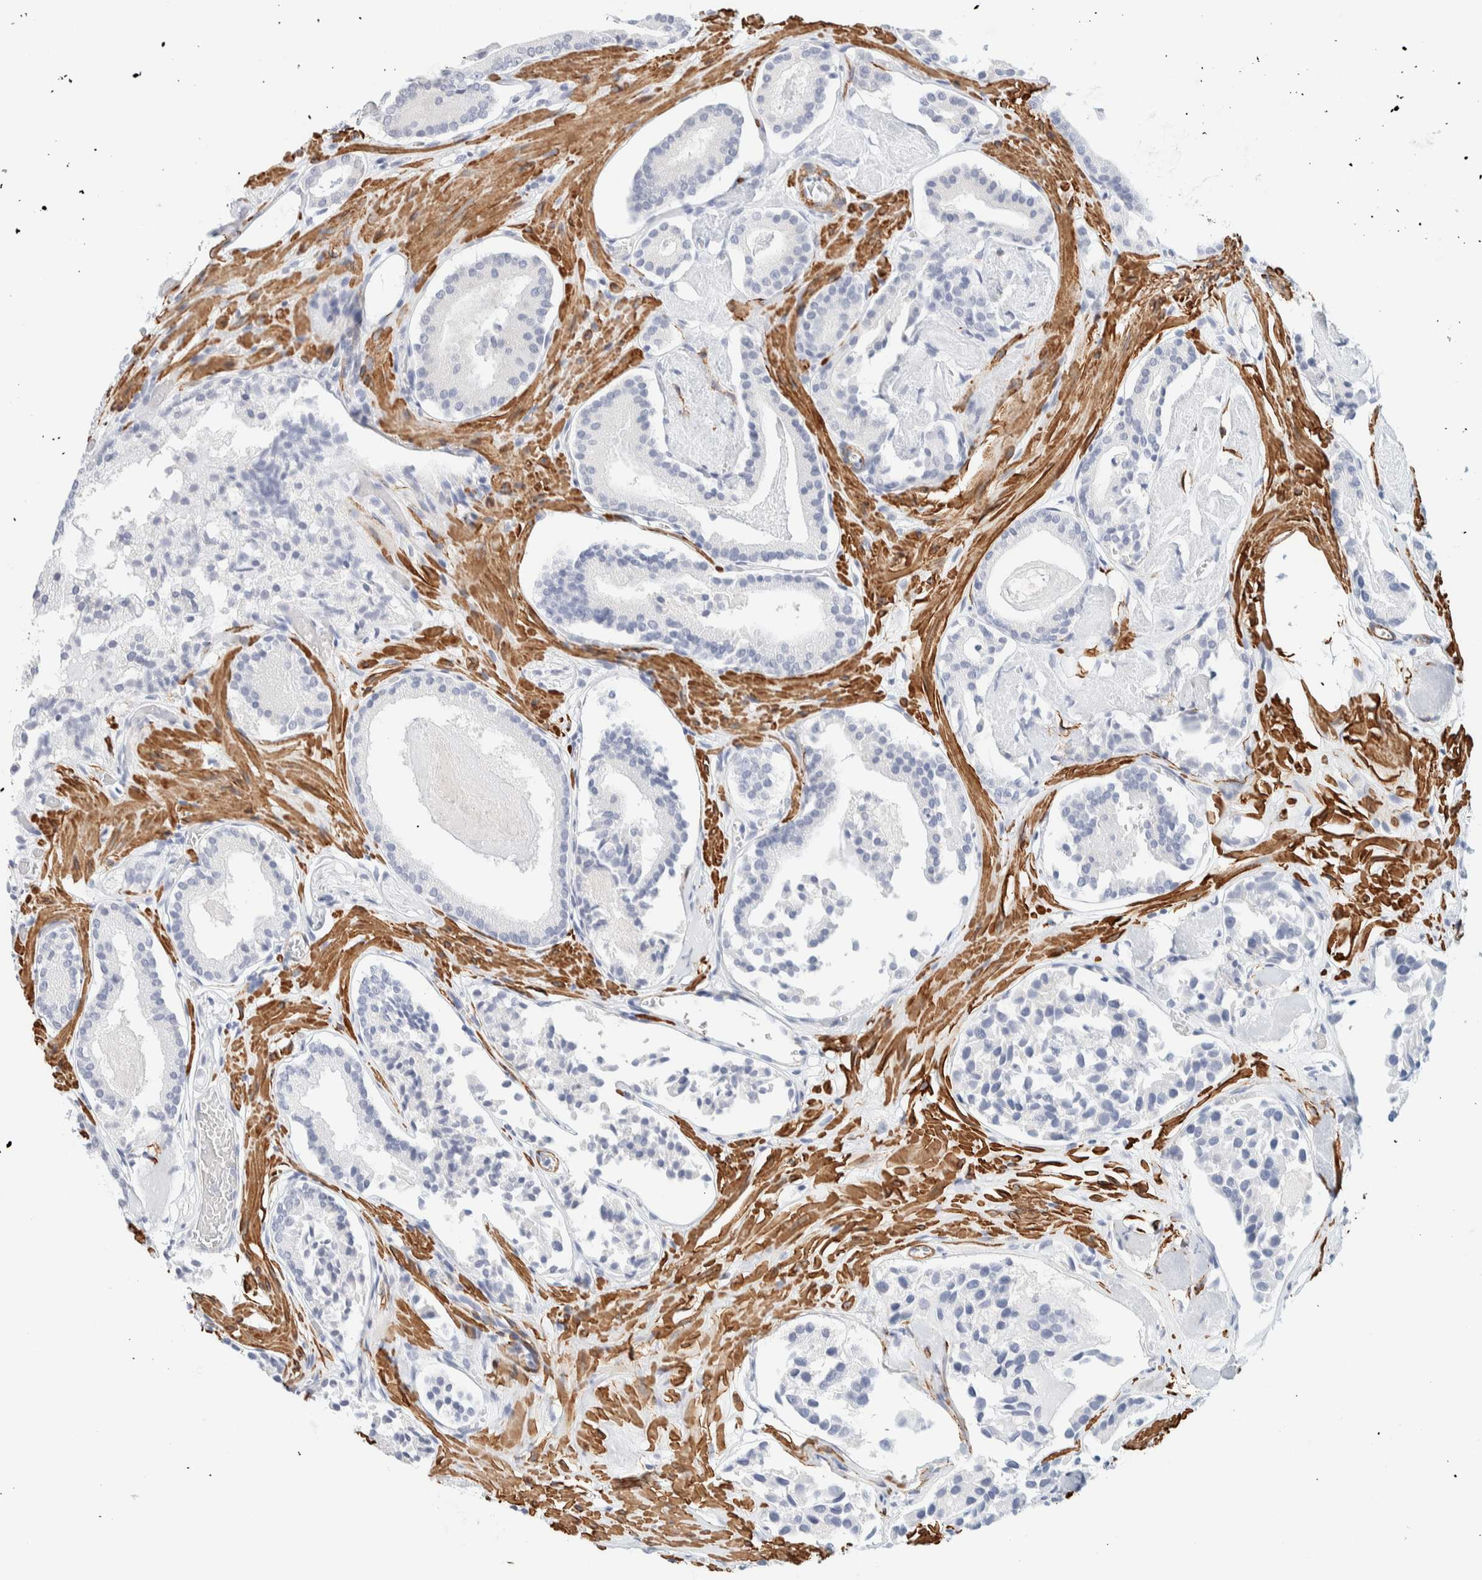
{"staining": {"intensity": "negative", "quantity": "none", "location": "none"}, "tissue": "prostate cancer", "cell_type": "Tumor cells", "image_type": "cancer", "snomed": [{"axis": "morphology", "description": "Adenocarcinoma, Low grade"}, {"axis": "topography", "description": "Prostate"}], "caption": "This is an immunohistochemistry (IHC) image of low-grade adenocarcinoma (prostate). There is no staining in tumor cells.", "gene": "AFMID", "patient": {"sex": "male", "age": 51}}